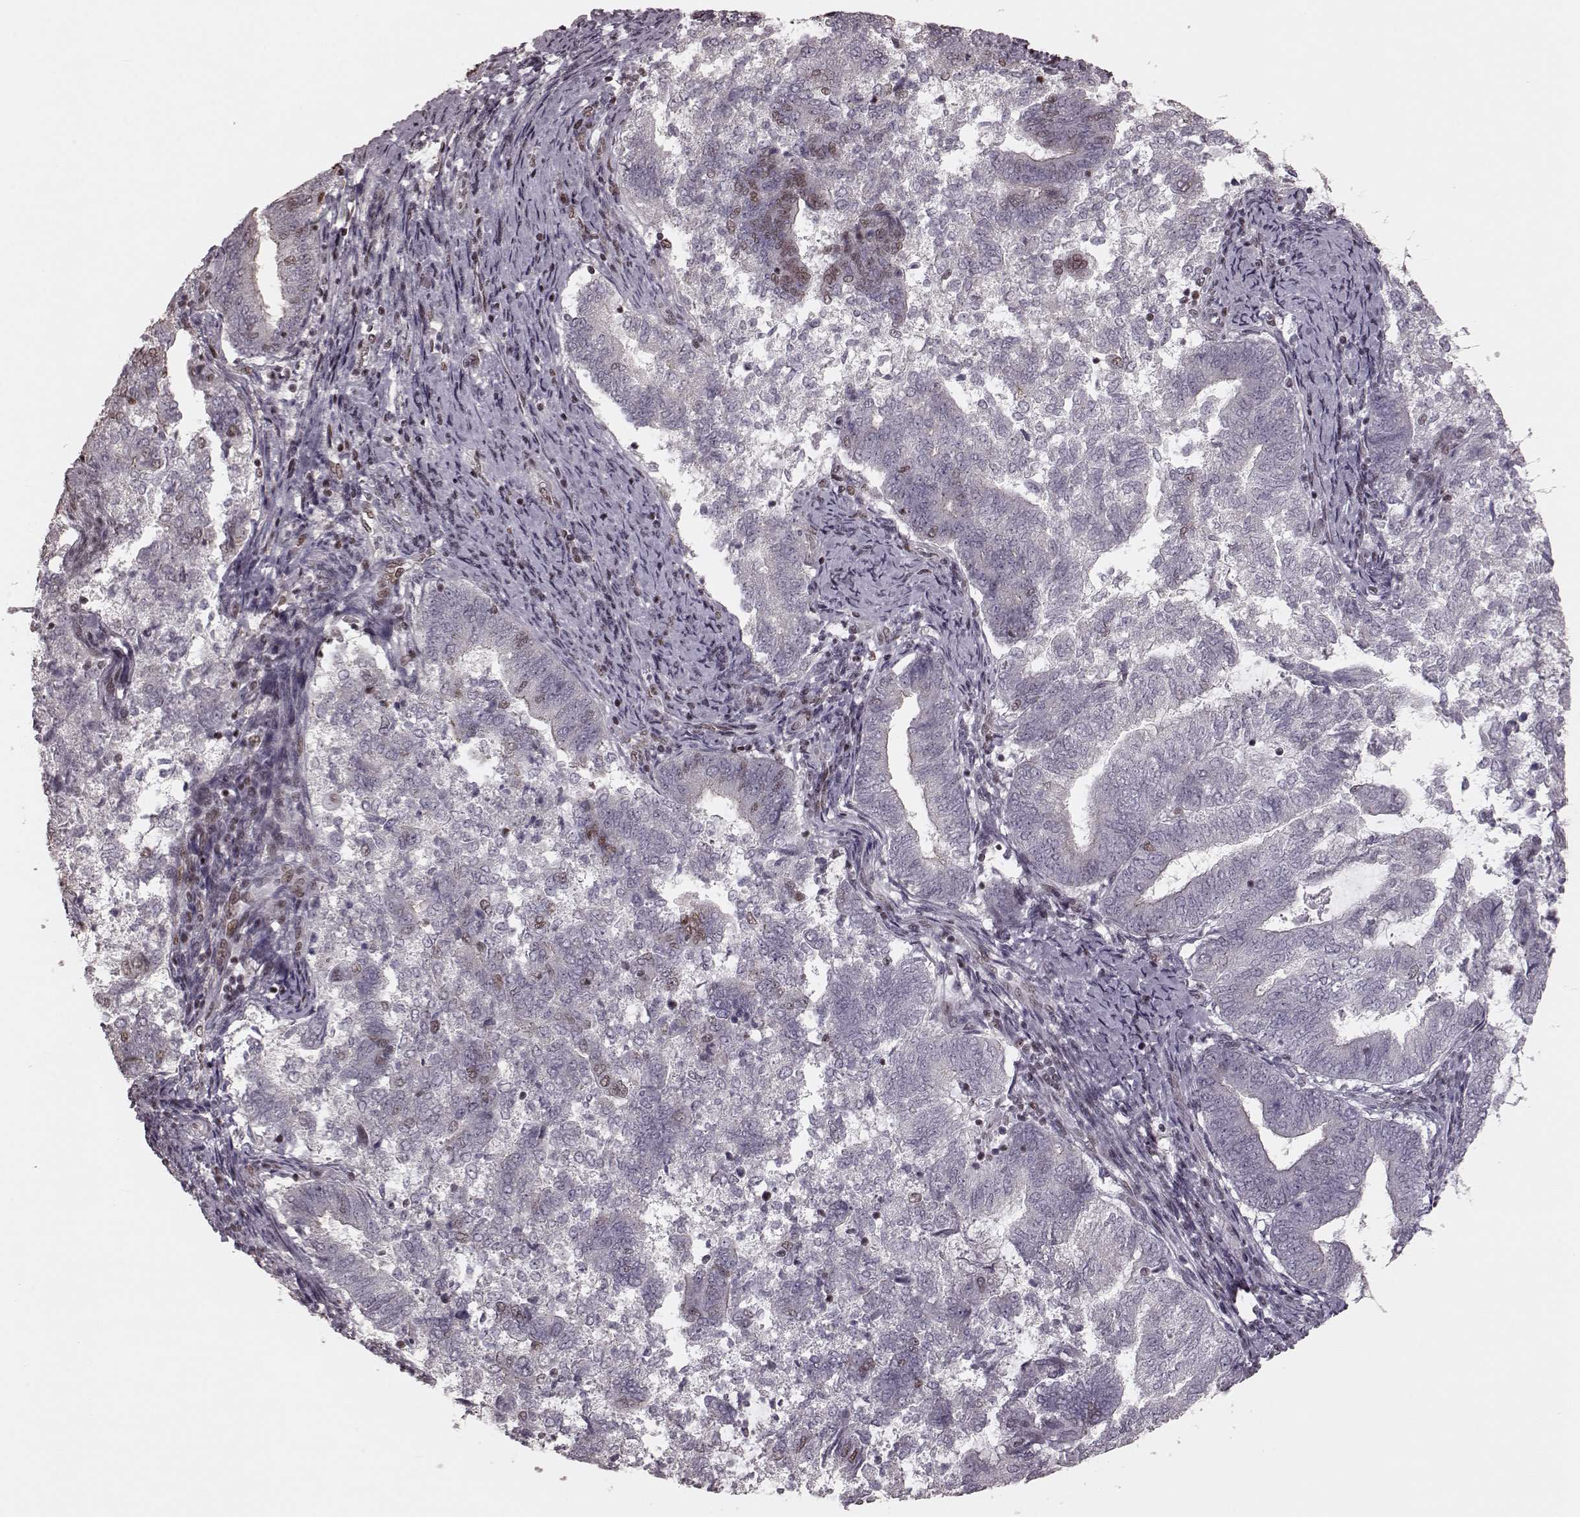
{"staining": {"intensity": "moderate", "quantity": "25%-75%", "location": "nuclear"}, "tissue": "endometrial cancer", "cell_type": "Tumor cells", "image_type": "cancer", "snomed": [{"axis": "morphology", "description": "Adenocarcinoma, NOS"}, {"axis": "topography", "description": "Endometrium"}], "caption": "About 25%-75% of tumor cells in endometrial adenocarcinoma demonstrate moderate nuclear protein expression as visualized by brown immunohistochemical staining.", "gene": "NR2C1", "patient": {"sex": "female", "age": 65}}